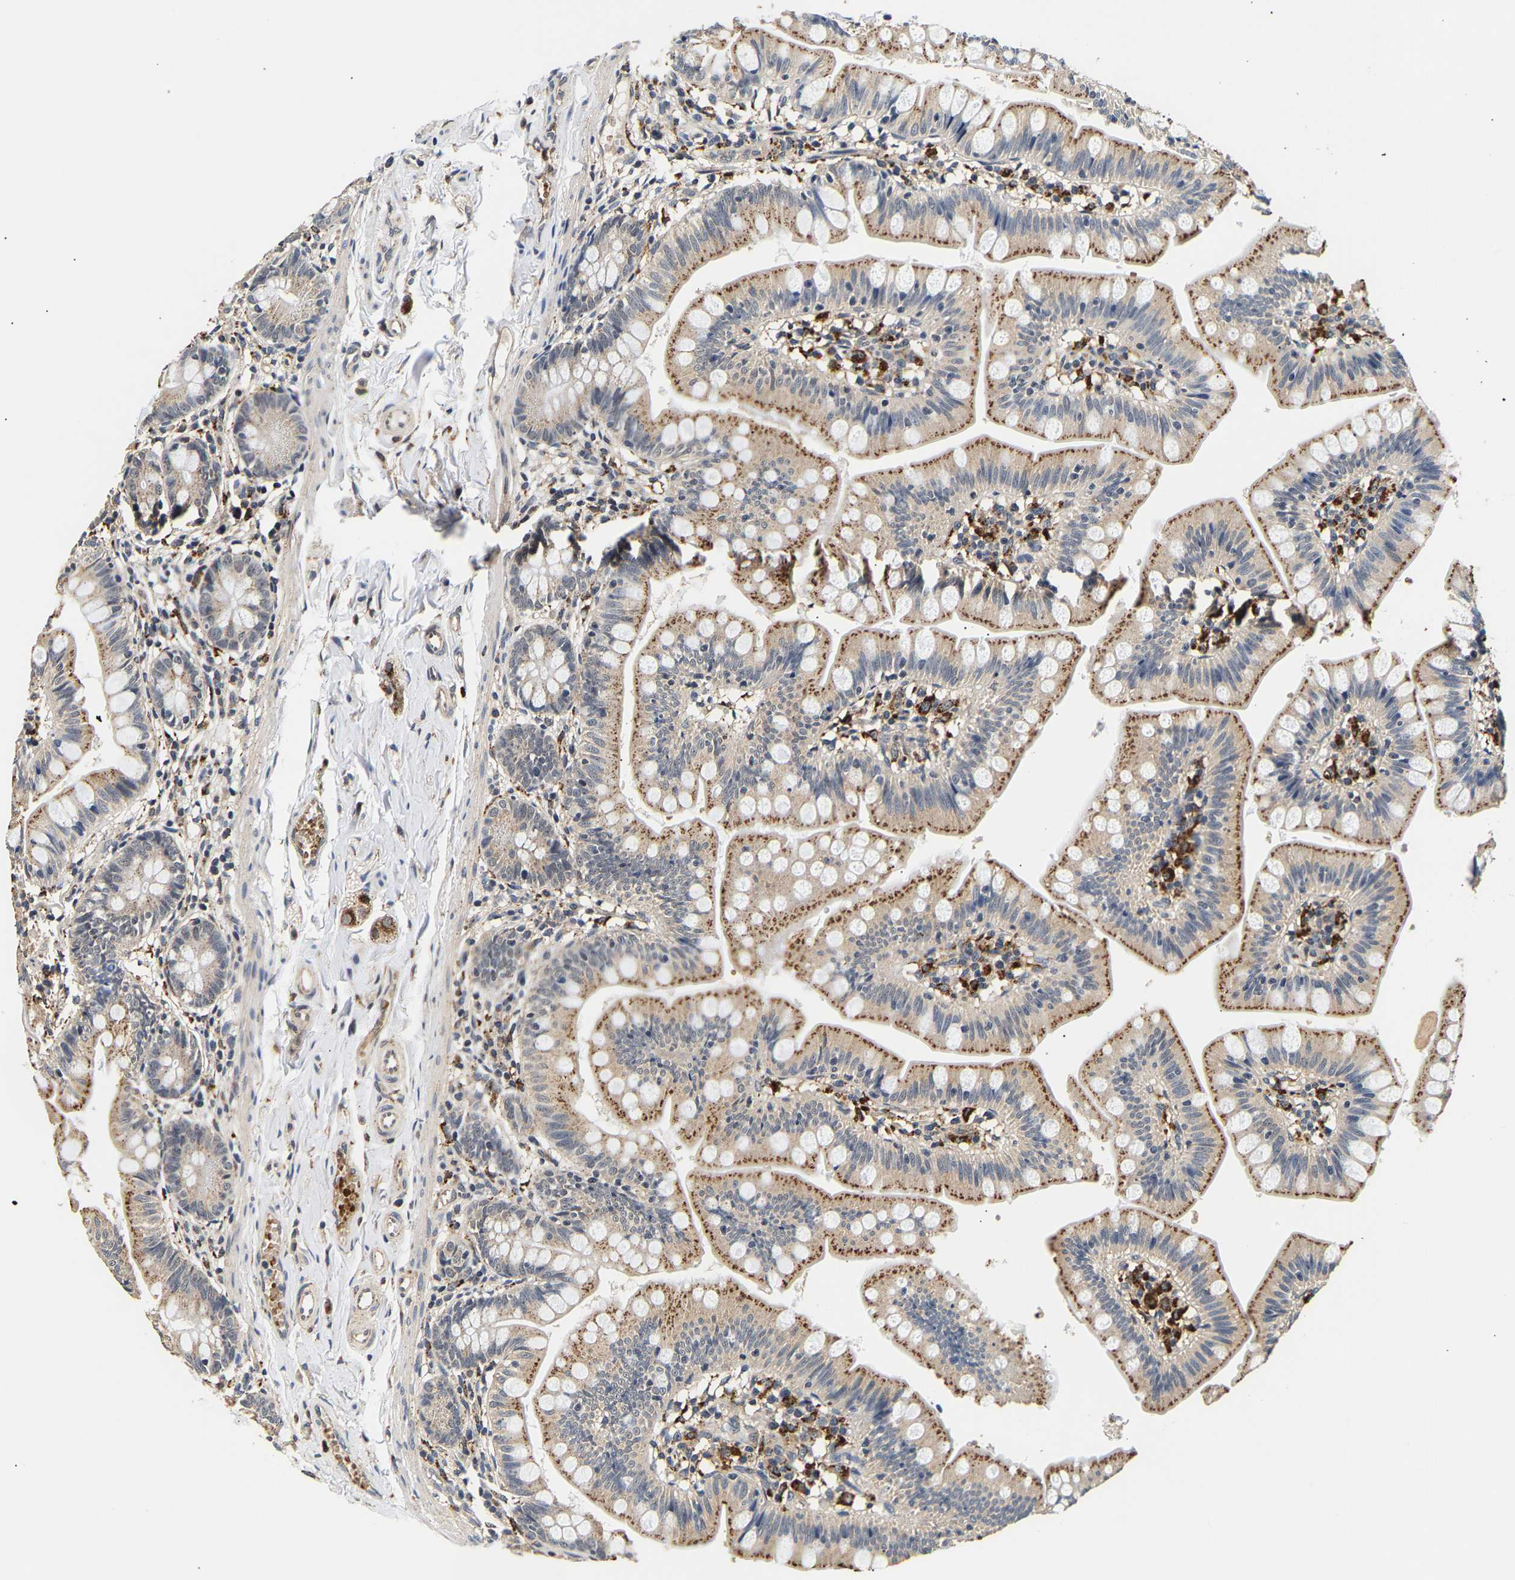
{"staining": {"intensity": "moderate", "quantity": "25%-75%", "location": "cytoplasmic/membranous"}, "tissue": "small intestine", "cell_type": "Glandular cells", "image_type": "normal", "snomed": [{"axis": "morphology", "description": "Normal tissue, NOS"}, {"axis": "topography", "description": "Small intestine"}], "caption": "The photomicrograph displays immunohistochemical staining of unremarkable small intestine. There is moderate cytoplasmic/membranous expression is present in about 25%-75% of glandular cells. (Stains: DAB (3,3'-diaminobenzidine) in brown, nuclei in blue, Microscopy: brightfield microscopy at high magnification).", "gene": "SMU1", "patient": {"sex": "male", "age": 7}}